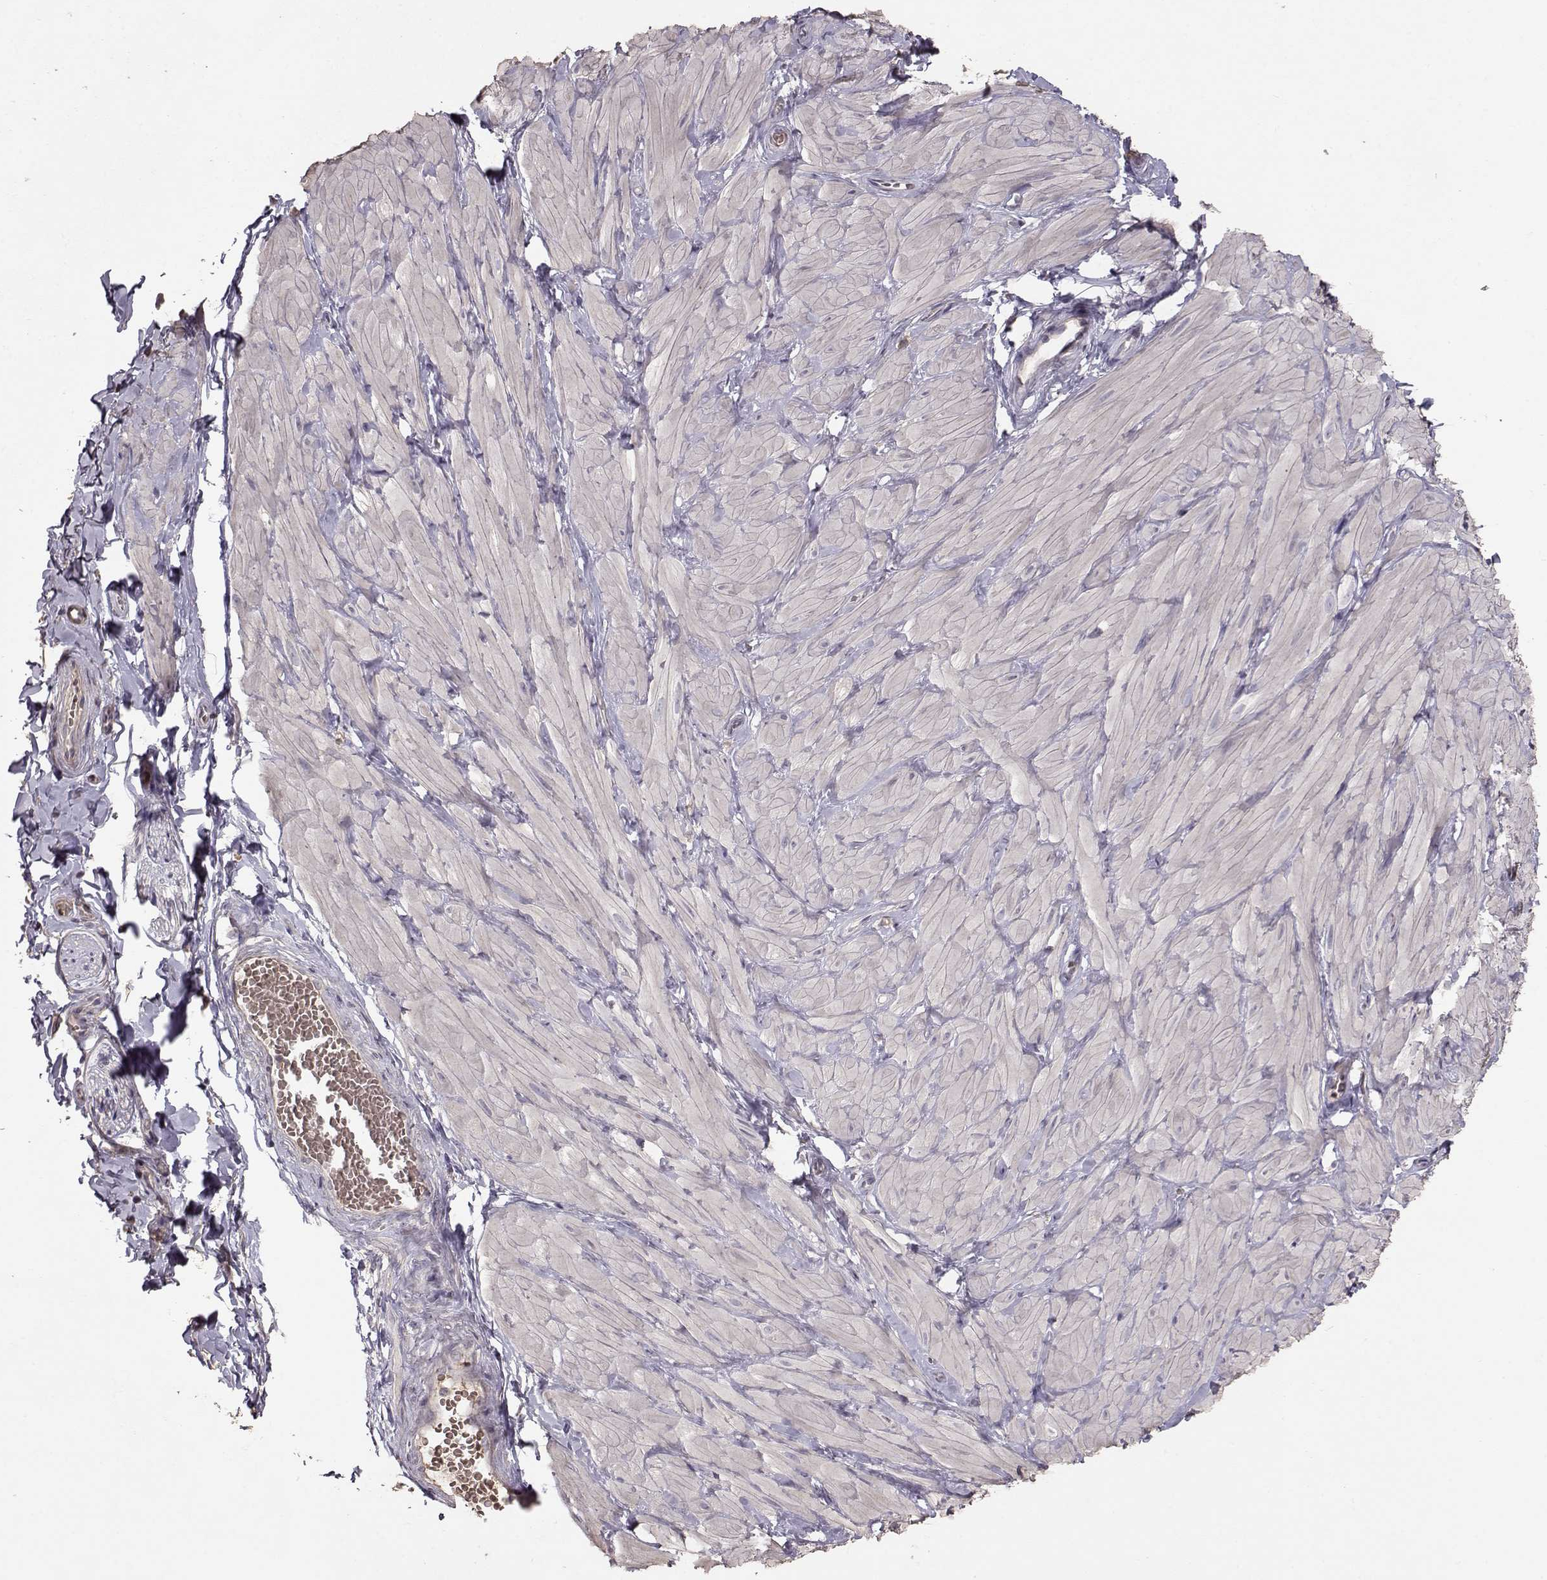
{"staining": {"intensity": "negative", "quantity": "none", "location": "none"}, "tissue": "adipose tissue", "cell_type": "Adipocytes", "image_type": "normal", "snomed": [{"axis": "morphology", "description": "Normal tissue, NOS"}, {"axis": "topography", "description": "Smooth muscle"}, {"axis": "topography", "description": "Peripheral nerve tissue"}], "caption": "A micrograph of human adipose tissue is negative for staining in adipocytes. (DAB (3,3'-diaminobenzidine) IHC with hematoxylin counter stain).", "gene": "PMCH", "patient": {"sex": "male", "age": 22}}